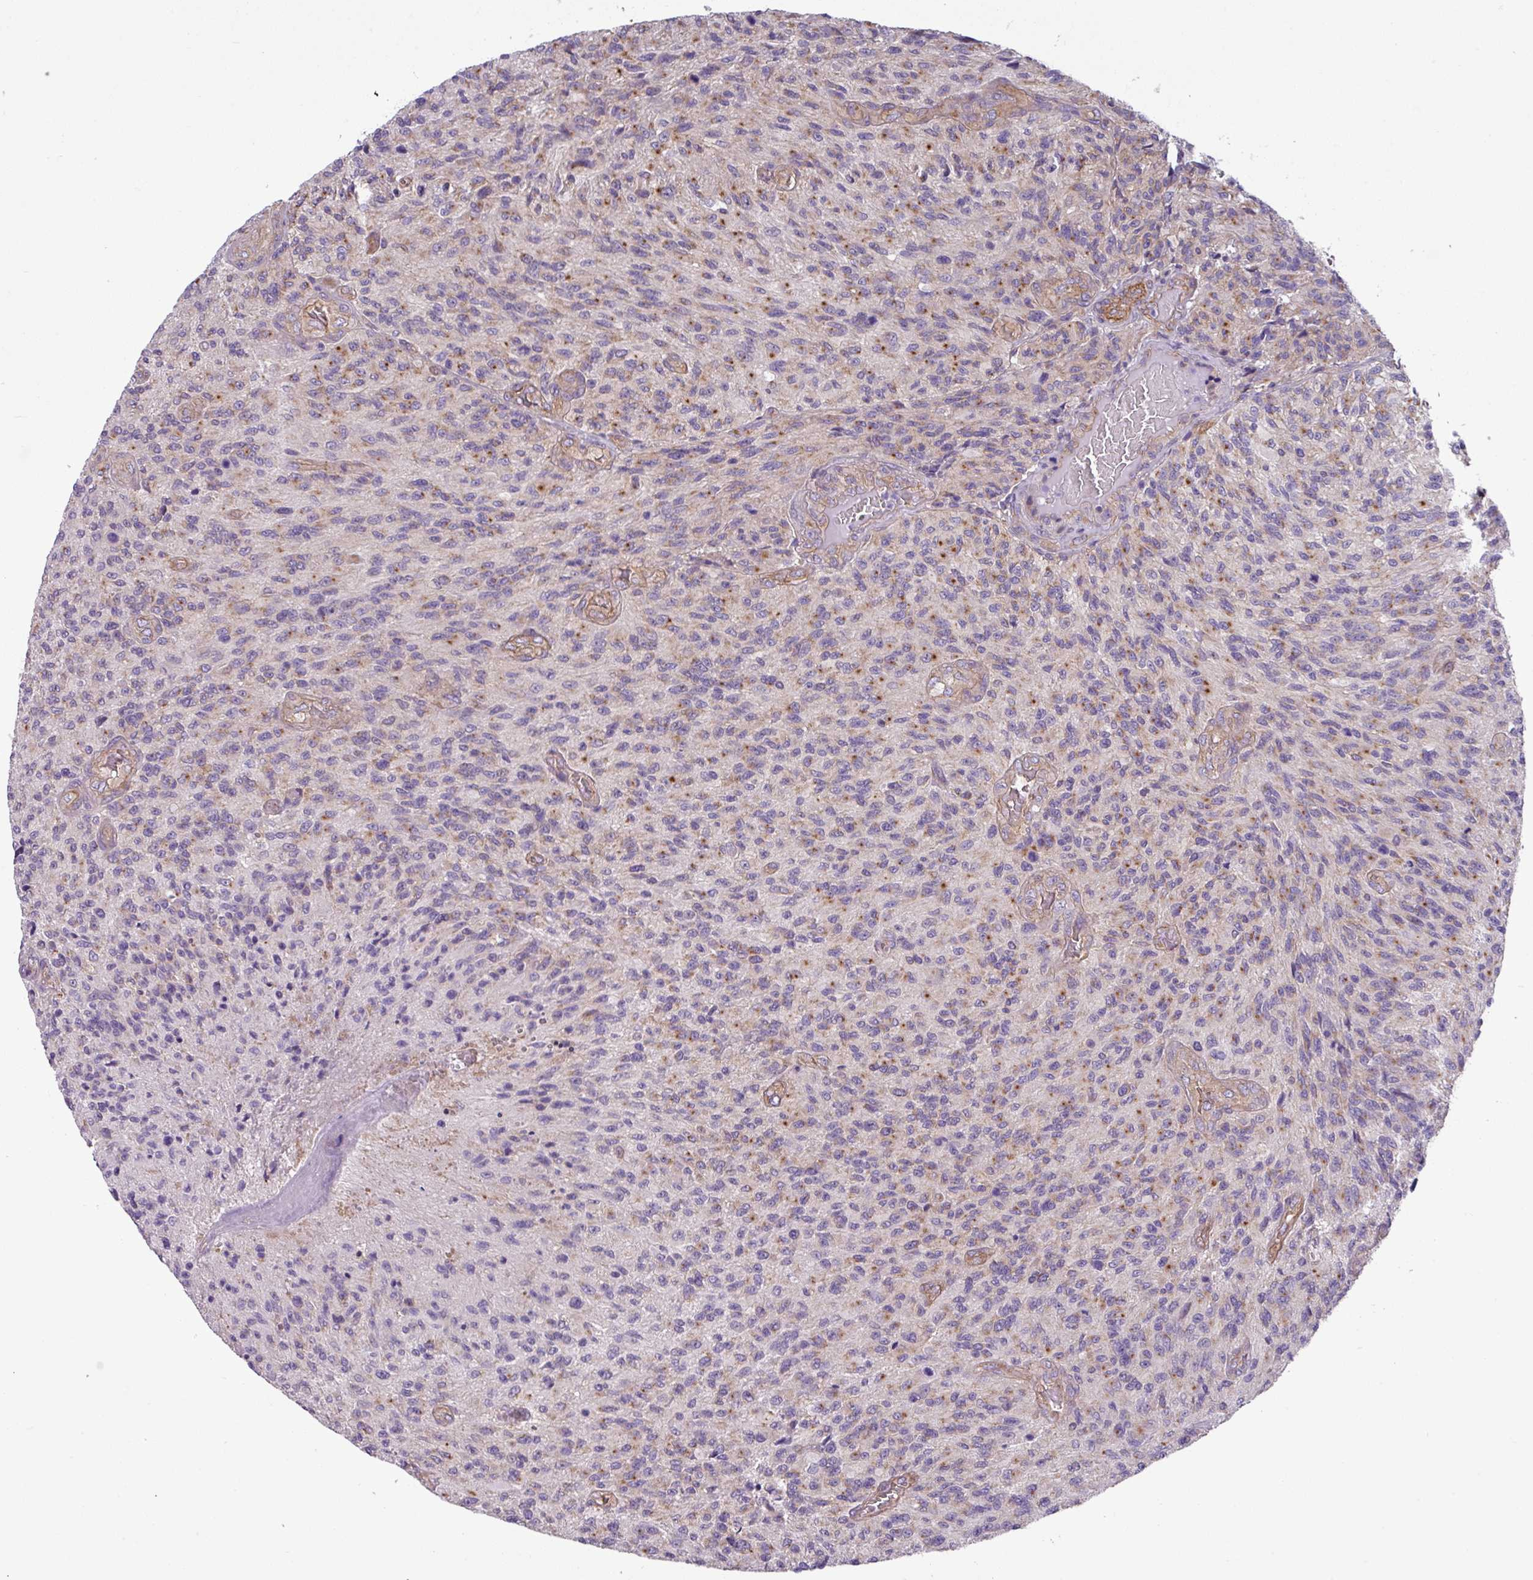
{"staining": {"intensity": "moderate", "quantity": "<25%", "location": "cytoplasmic/membranous"}, "tissue": "glioma", "cell_type": "Tumor cells", "image_type": "cancer", "snomed": [{"axis": "morphology", "description": "Normal tissue, NOS"}, {"axis": "morphology", "description": "Glioma, malignant, High grade"}, {"axis": "topography", "description": "Cerebral cortex"}], "caption": "IHC photomicrograph of neoplastic tissue: malignant glioma (high-grade) stained using IHC displays low levels of moderate protein expression localized specifically in the cytoplasmic/membranous of tumor cells, appearing as a cytoplasmic/membranous brown color.", "gene": "SLC23A2", "patient": {"sex": "male", "age": 56}}